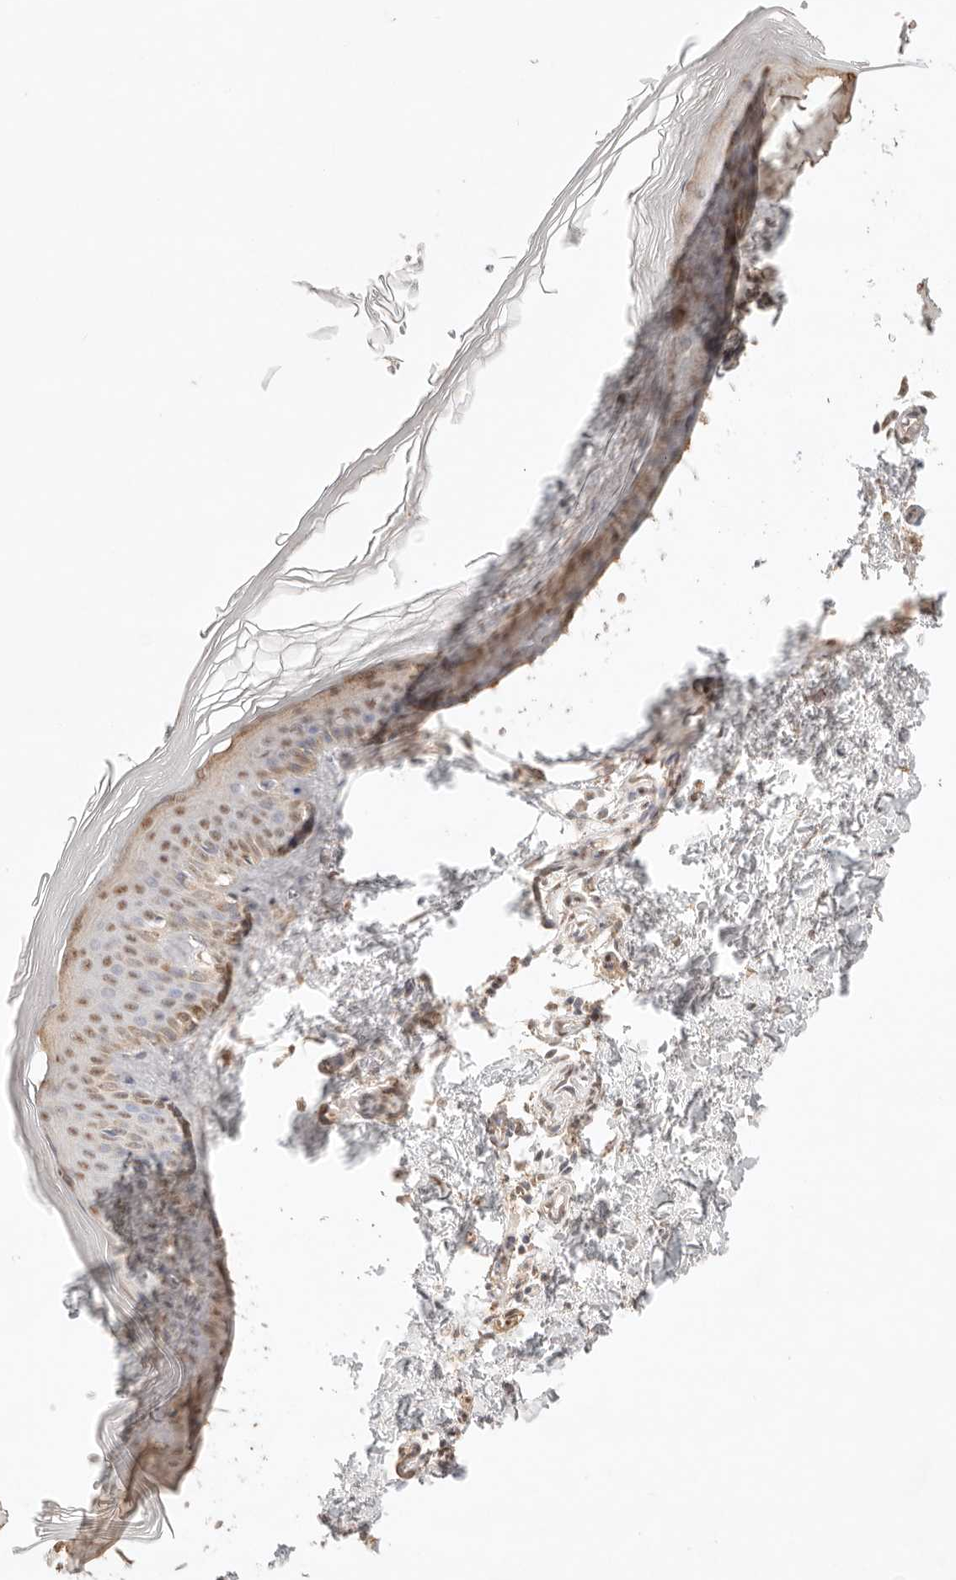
{"staining": {"intensity": "negative", "quantity": "none", "location": "none"}, "tissue": "skin", "cell_type": "Fibroblasts", "image_type": "normal", "snomed": [{"axis": "morphology", "description": "Normal tissue, NOS"}, {"axis": "topography", "description": "Skin"}], "caption": "IHC of benign skin shows no staining in fibroblasts.", "gene": "IL1R2", "patient": {"sex": "female", "age": 27}}